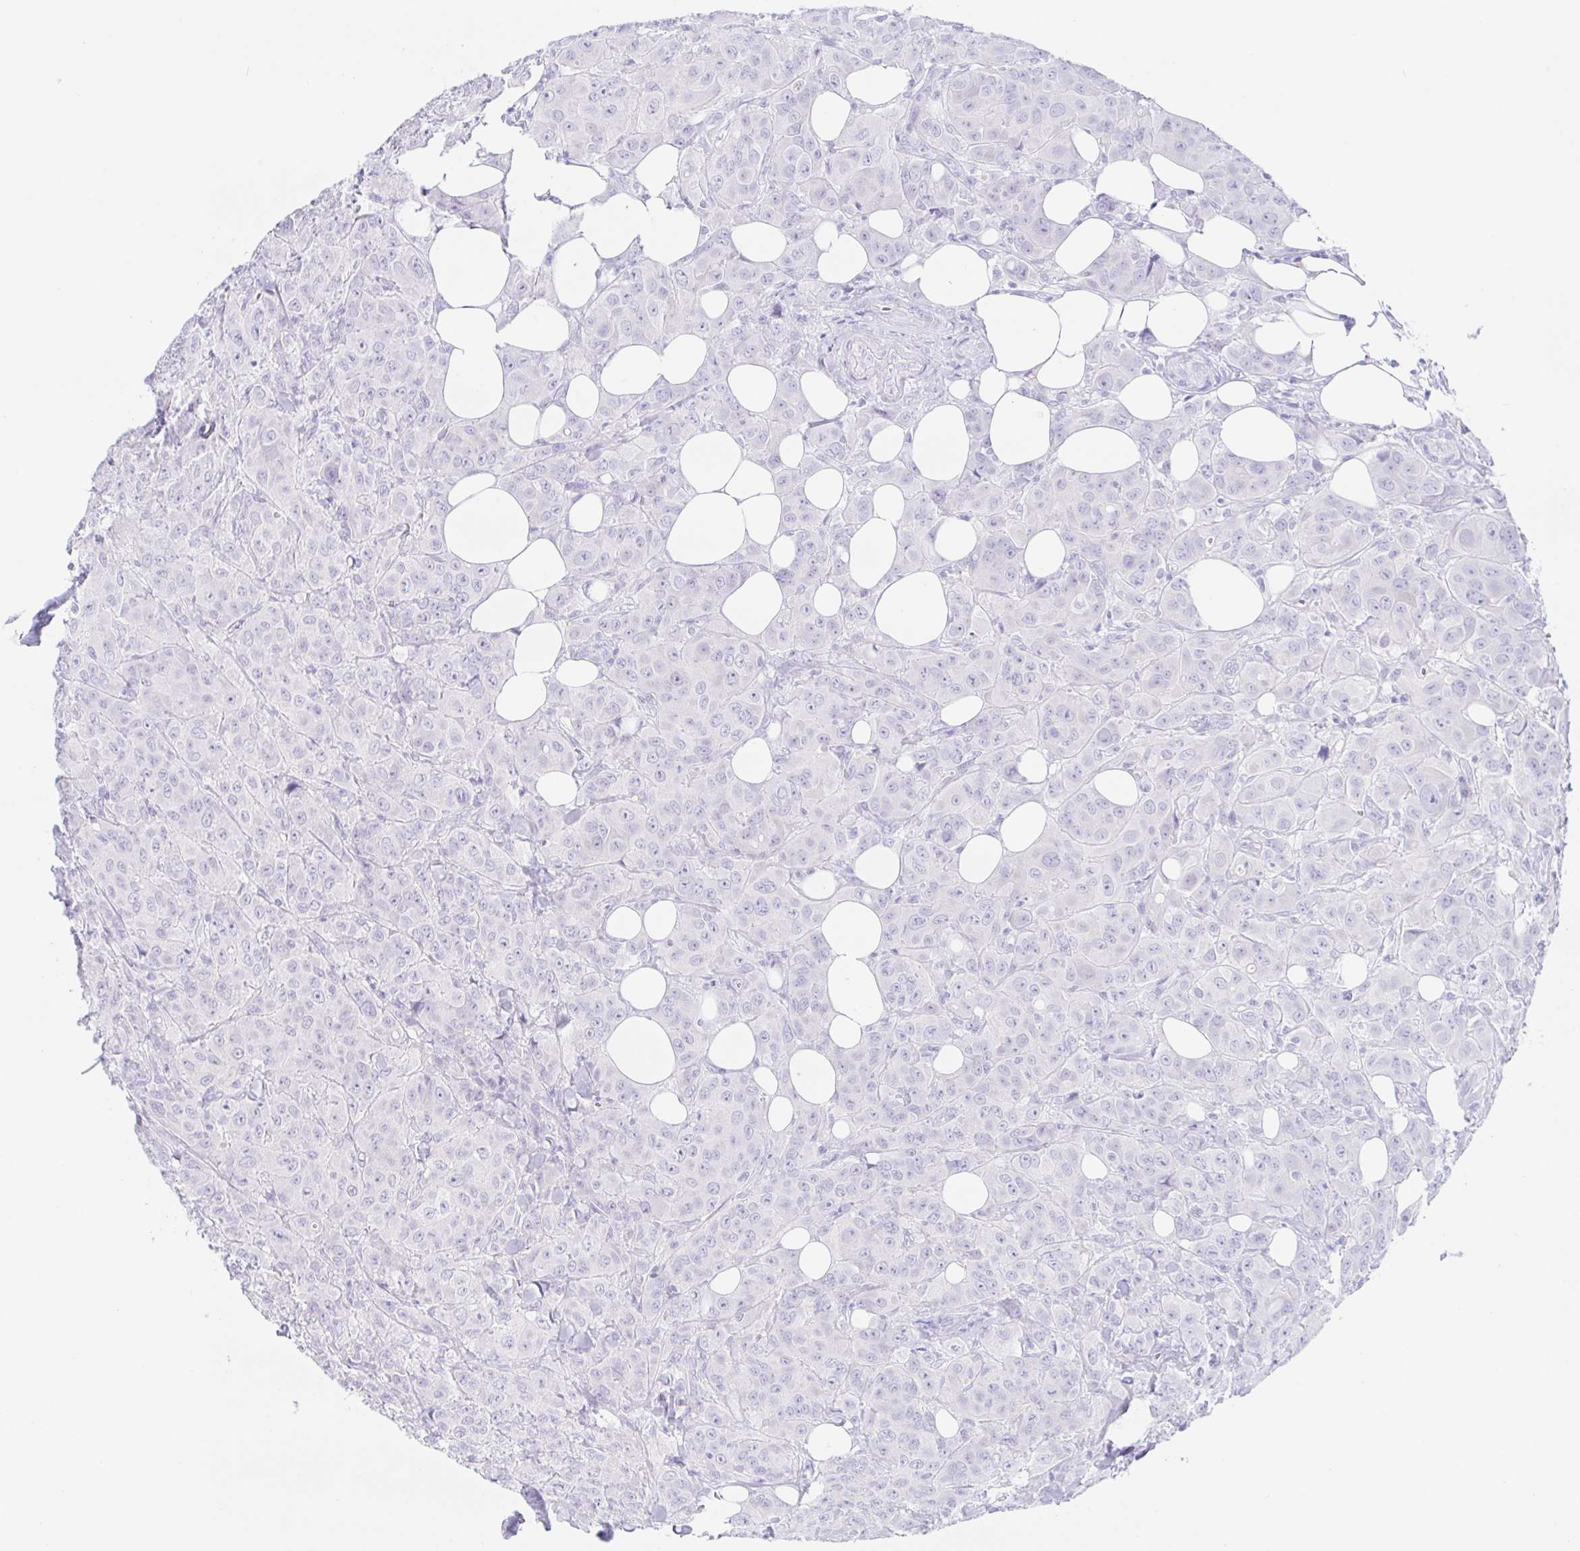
{"staining": {"intensity": "negative", "quantity": "none", "location": "none"}, "tissue": "breast cancer", "cell_type": "Tumor cells", "image_type": "cancer", "snomed": [{"axis": "morphology", "description": "Normal tissue, NOS"}, {"axis": "morphology", "description": "Duct carcinoma"}, {"axis": "topography", "description": "Breast"}], "caption": "This histopathology image is of invasive ductal carcinoma (breast) stained with immunohistochemistry to label a protein in brown with the nuclei are counter-stained blue. There is no positivity in tumor cells. (IHC, brightfield microscopy, high magnification).", "gene": "PAX8", "patient": {"sex": "female", "age": 43}}